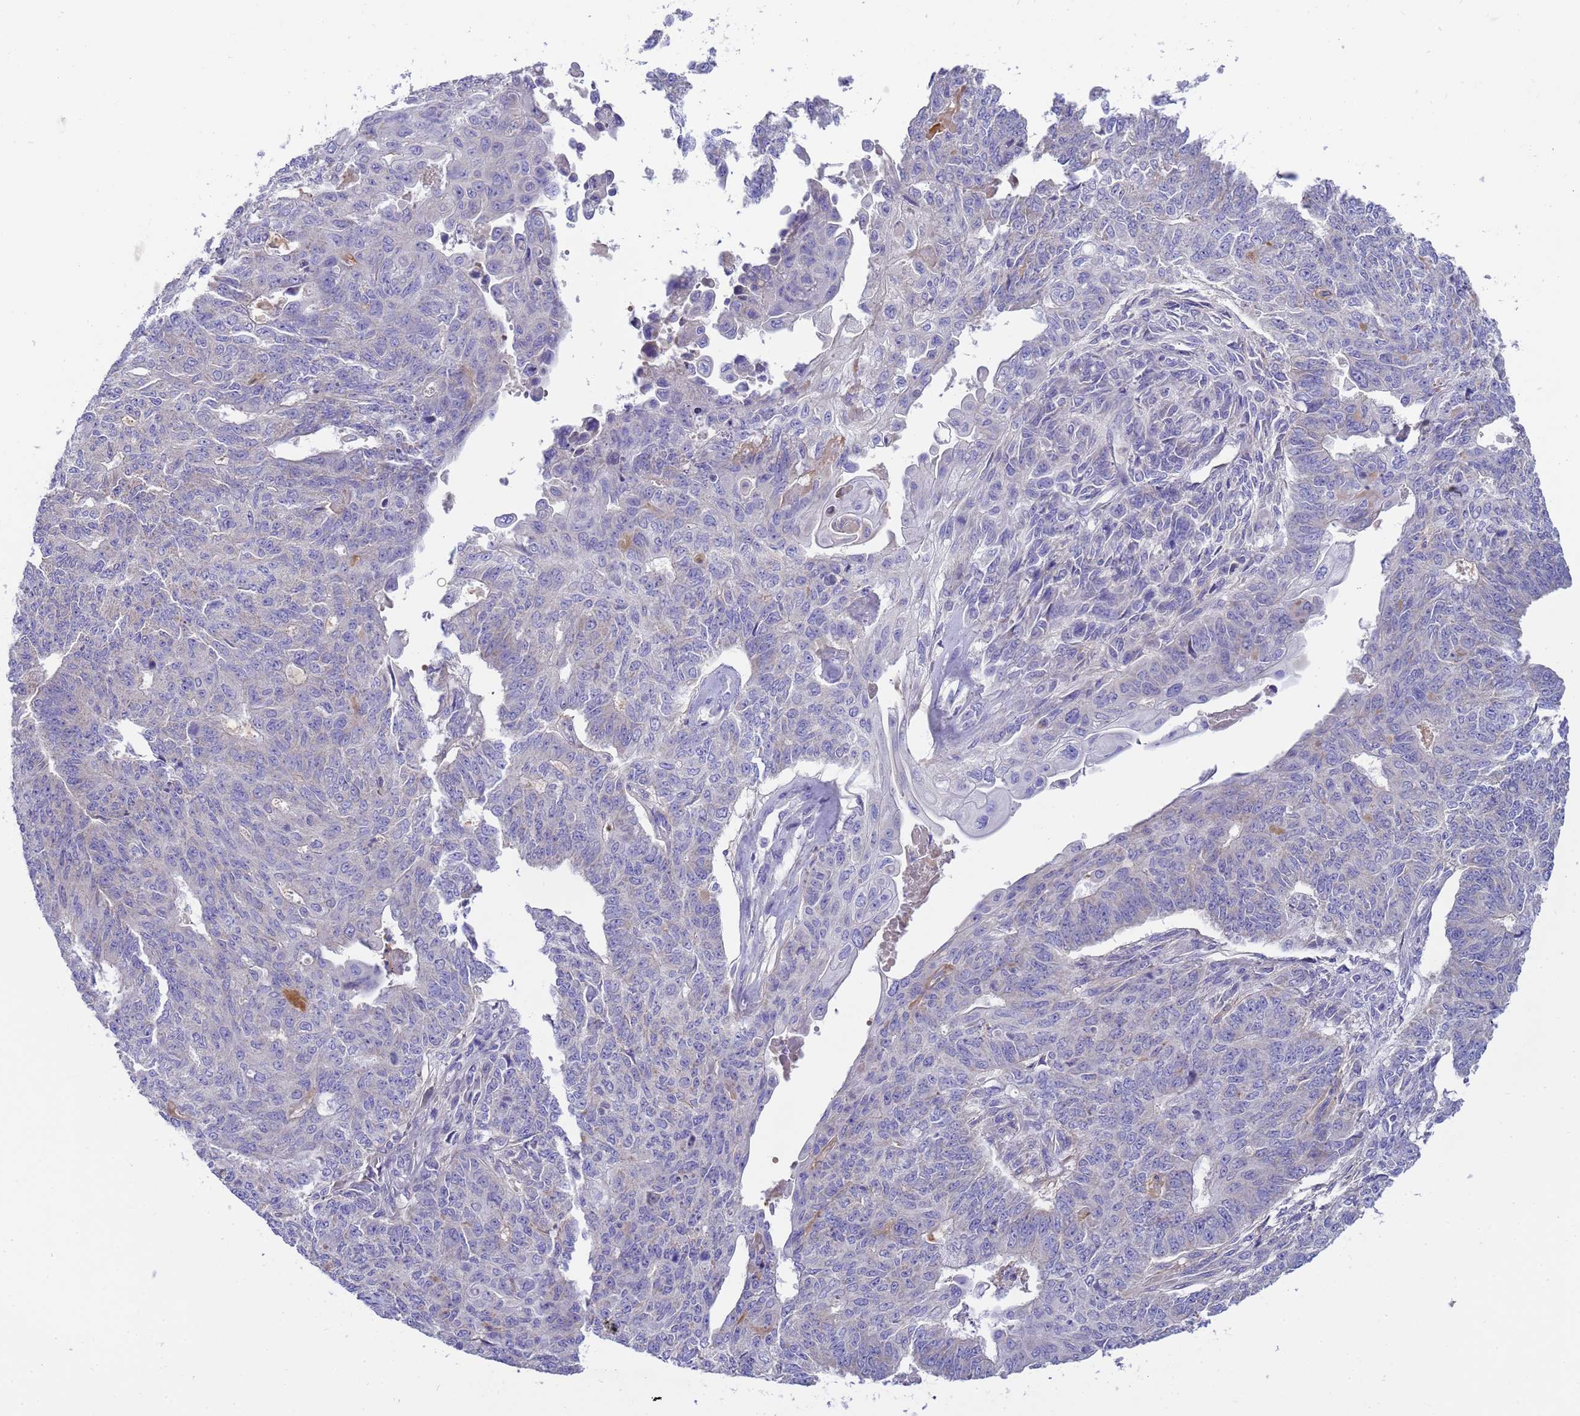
{"staining": {"intensity": "negative", "quantity": "none", "location": "none"}, "tissue": "endometrial cancer", "cell_type": "Tumor cells", "image_type": "cancer", "snomed": [{"axis": "morphology", "description": "Adenocarcinoma, NOS"}, {"axis": "topography", "description": "Endometrium"}], "caption": "DAB (3,3'-diaminobenzidine) immunohistochemical staining of endometrial cancer shows no significant expression in tumor cells.", "gene": "RIPPLY2", "patient": {"sex": "female", "age": 32}}